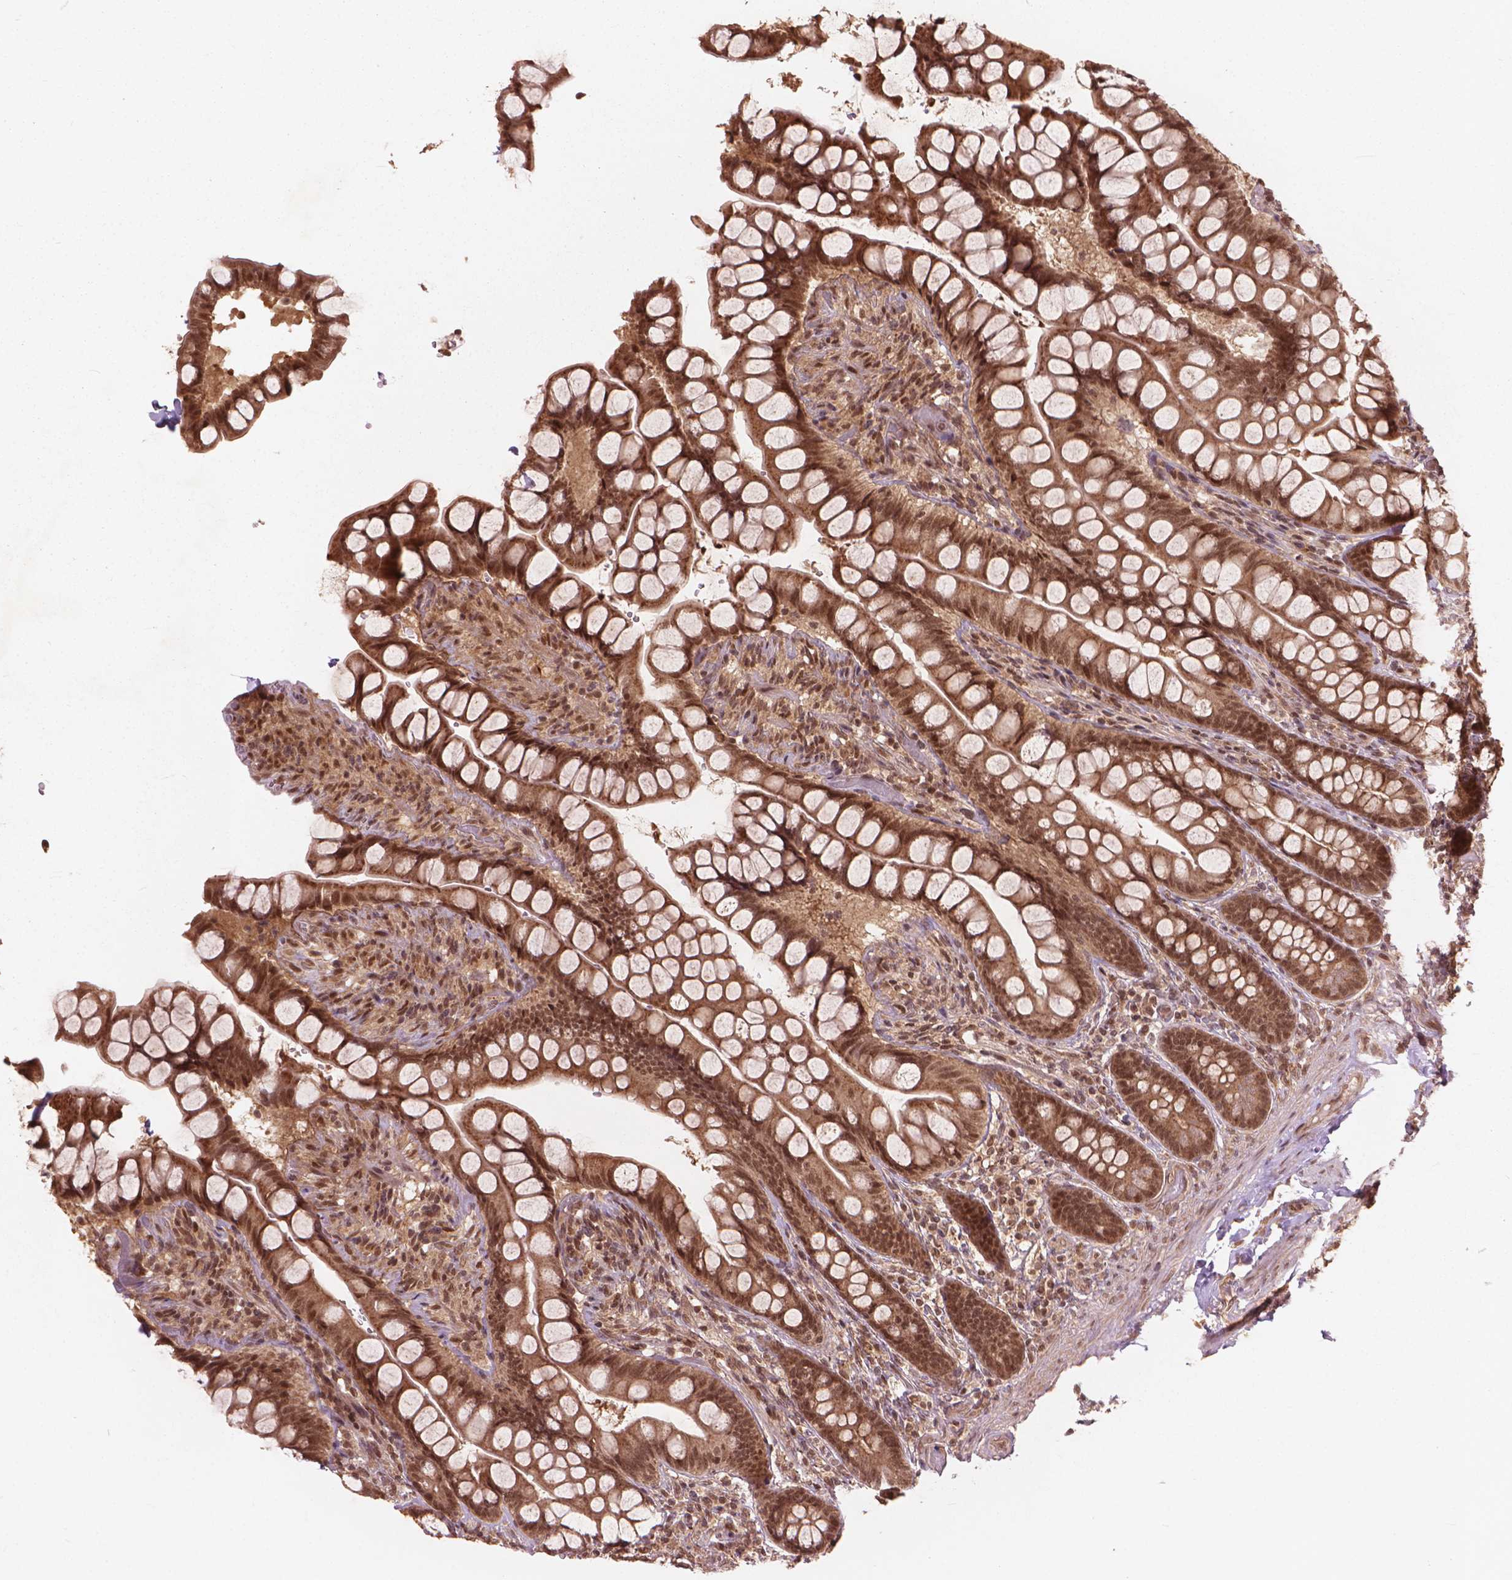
{"staining": {"intensity": "moderate", "quantity": ">75%", "location": "cytoplasmic/membranous,nuclear"}, "tissue": "small intestine", "cell_type": "Glandular cells", "image_type": "normal", "snomed": [{"axis": "morphology", "description": "Normal tissue, NOS"}, {"axis": "topography", "description": "Small intestine"}], "caption": "Moderate cytoplasmic/membranous,nuclear staining for a protein is appreciated in about >75% of glandular cells of benign small intestine using IHC.", "gene": "SSU72", "patient": {"sex": "male", "age": 70}}